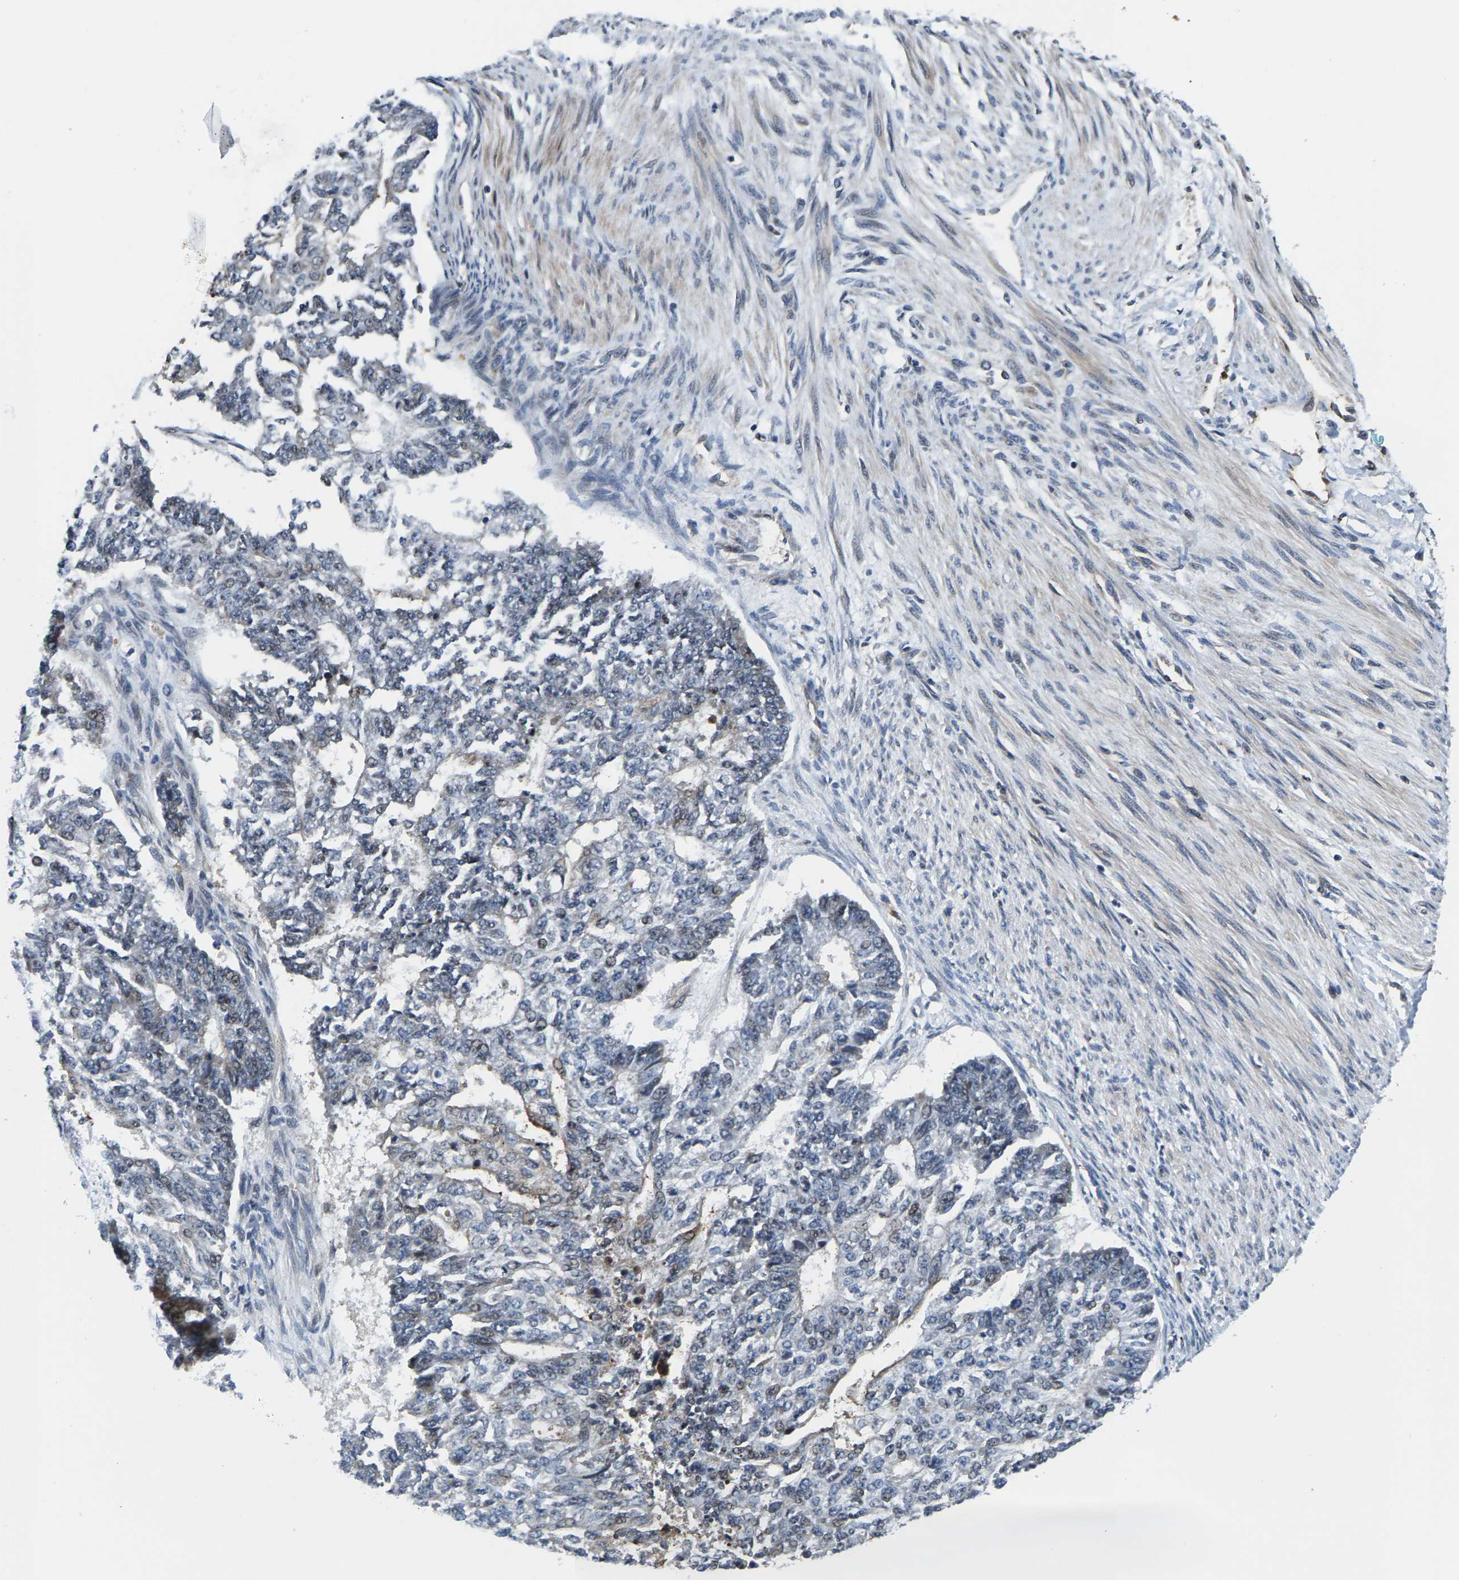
{"staining": {"intensity": "moderate", "quantity": "<25%", "location": "cytoplasmic/membranous"}, "tissue": "endometrial cancer", "cell_type": "Tumor cells", "image_type": "cancer", "snomed": [{"axis": "morphology", "description": "Adenocarcinoma, NOS"}, {"axis": "topography", "description": "Endometrium"}], "caption": "Immunohistochemistry (IHC) image of endometrial cancer stained for a protein (brown), which exhibits low levels of moderate cytoplasmic/membranous staining in about <25% of tumor cells.", "gene": "GTPBP10", "patient": {"sex": "female", "age": 32}}